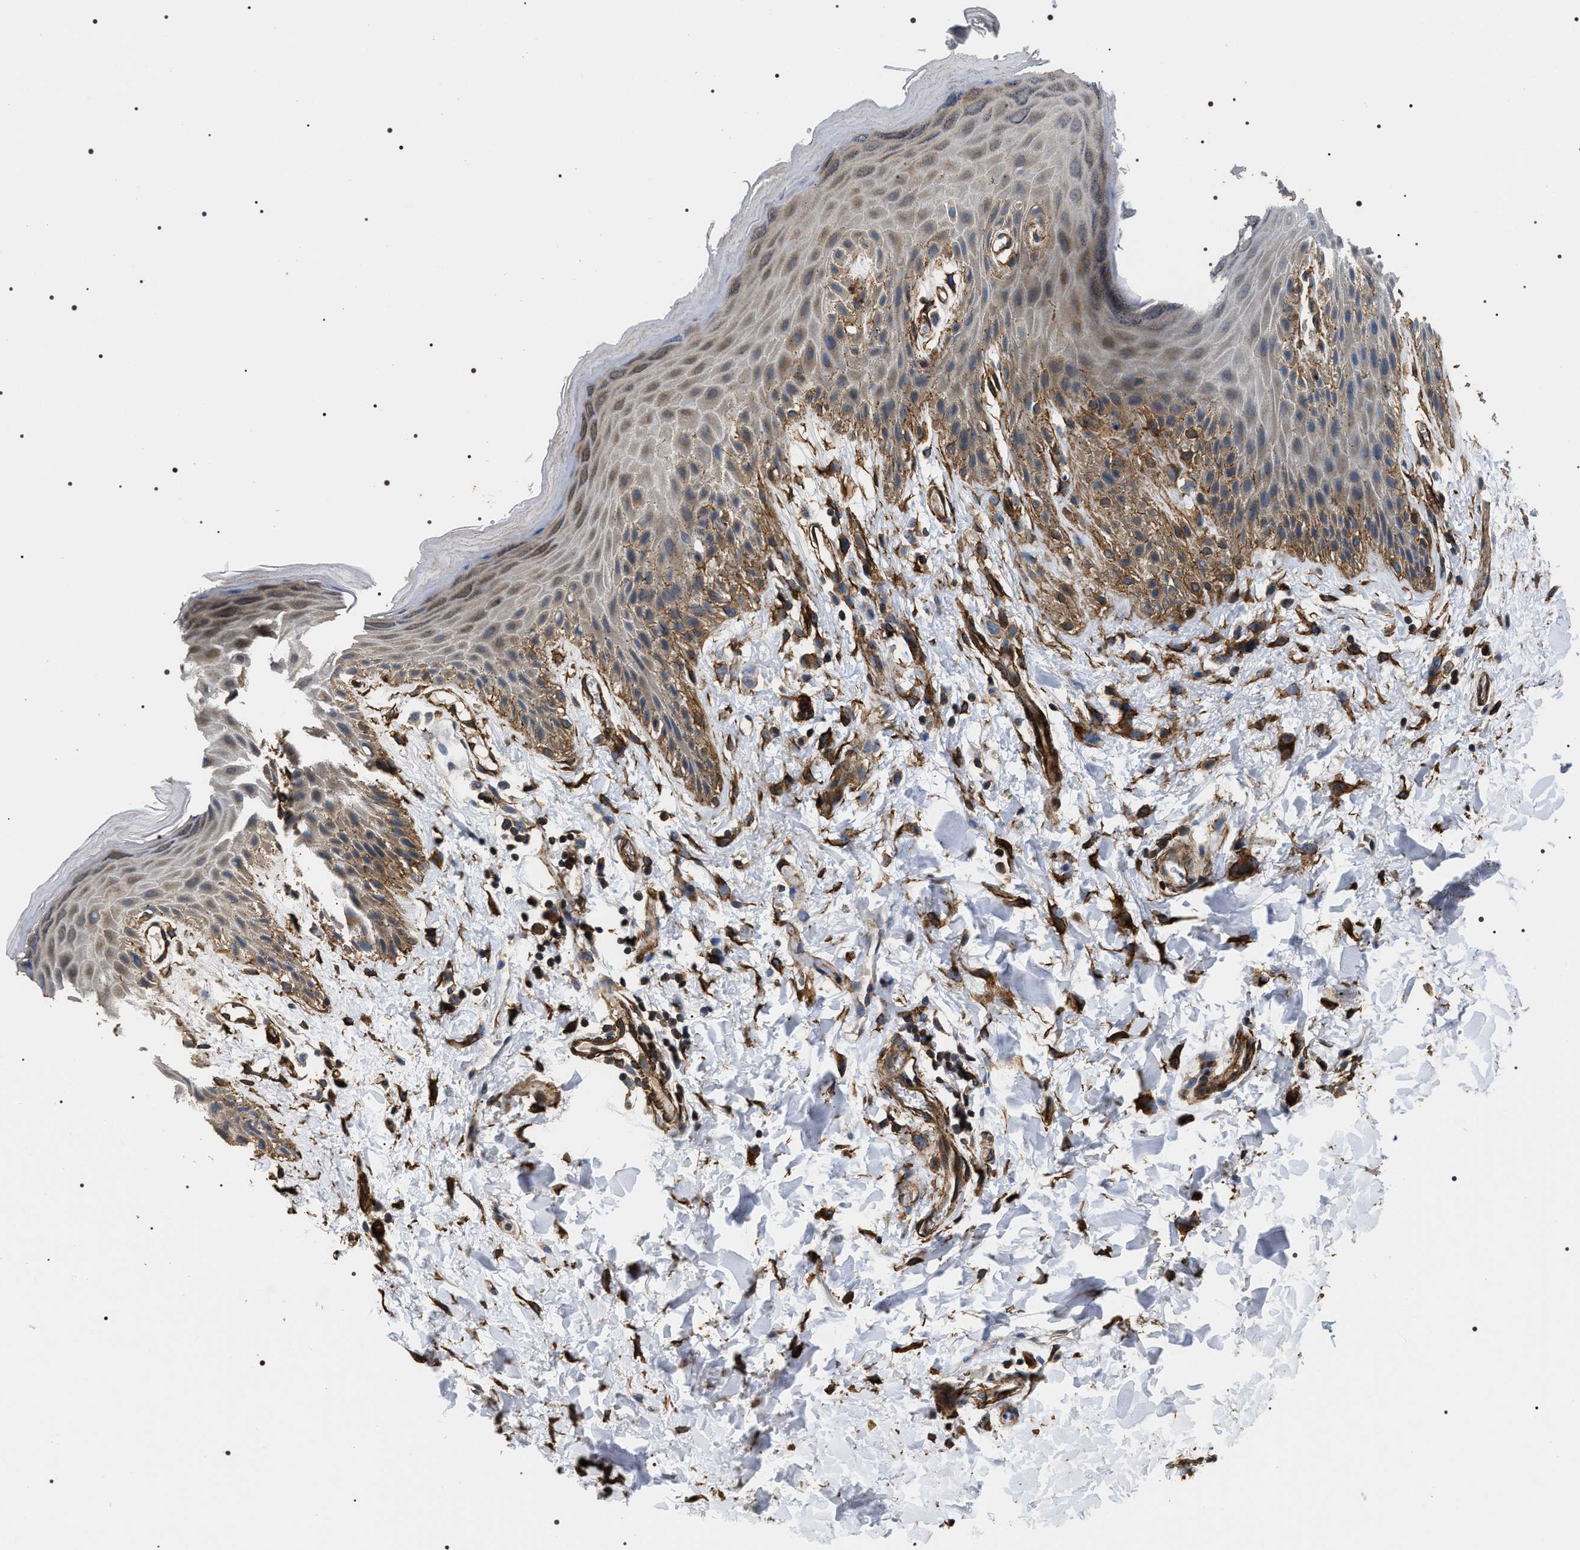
{"staining": {"intensity": "weak", "quantity": "<25%", "location": "cytoplasmic/membranous"}, "tissue": "skin", "cell_type": "Epidermal cells", "image_type": "normal", "snomed": [{"axis": "morphology", "description": "Normal tissue, NOS"}, {"axis": "topography", "description": "Anal"}], "caption": "High power microscopy image of an immunohistochemistry (IHC) histopathology image of unremarkable skin, revealing no significant staining in epidermal cells.", "gene": "ZC3HAV1L", "patient": {"sex": "male", "age": 44}}